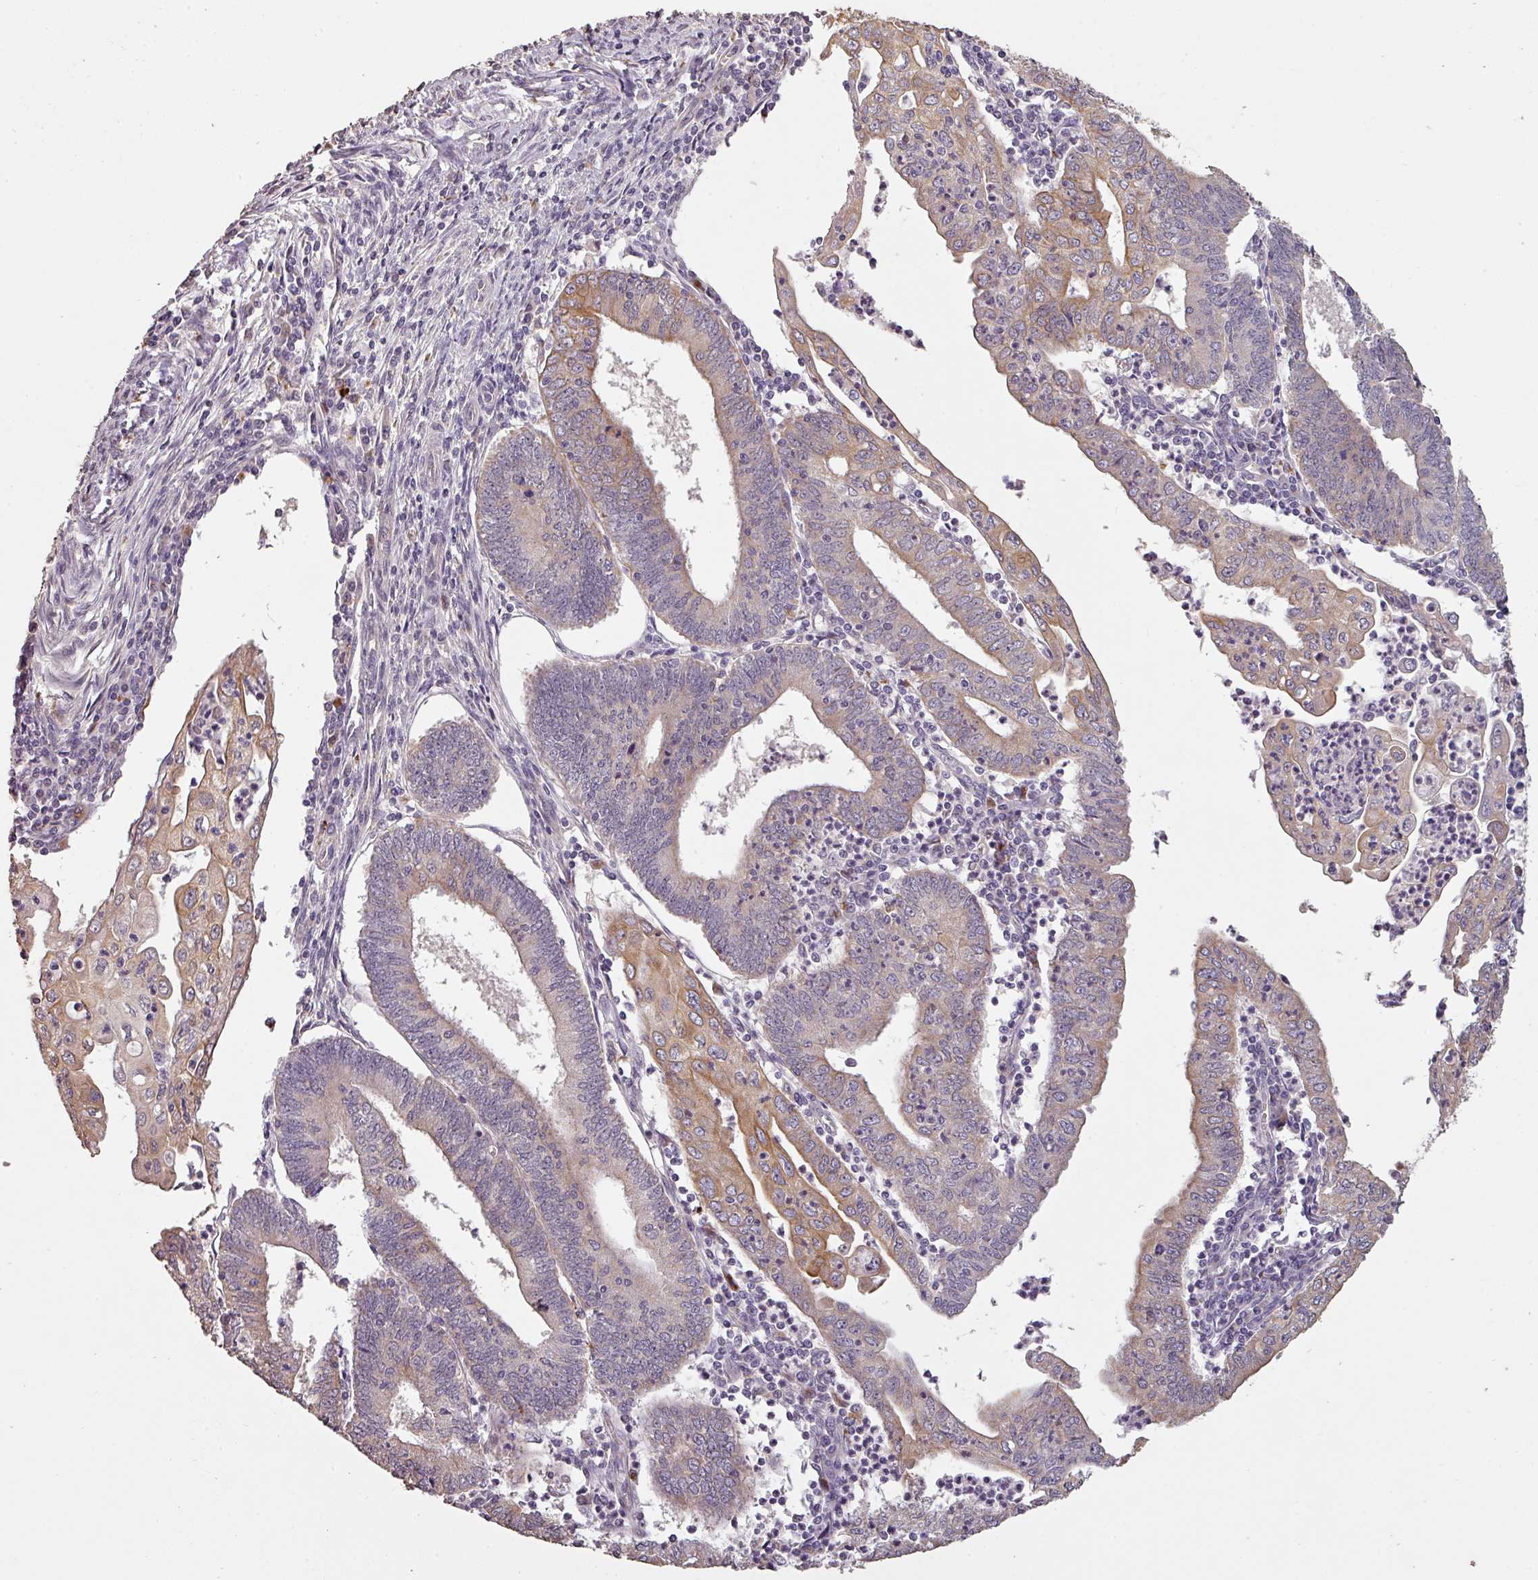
{"staining": {"intensity": "moderate", "quantity": "25%-75%", "location": "cytoplasmic/membranous"}, "tissue": "endometrial cancer", "cell_type": "Tumor cells", "image_type": "cancer", "snomed": [{"axis": "morphology", "description": "Adenocarcinoma, NOS"}, {"axis": "topography", "description": "Endometrium"}], "caption": "Moderate cytoplasmic/membranous positivity for a protein is appreciated in about 25%-75% of tumor cells of endometrial cancer (adenocarcinoma) using immunohistochemistry.", "gene": "LYPLA1", "patient": {"sex": "female", "age": 60}}